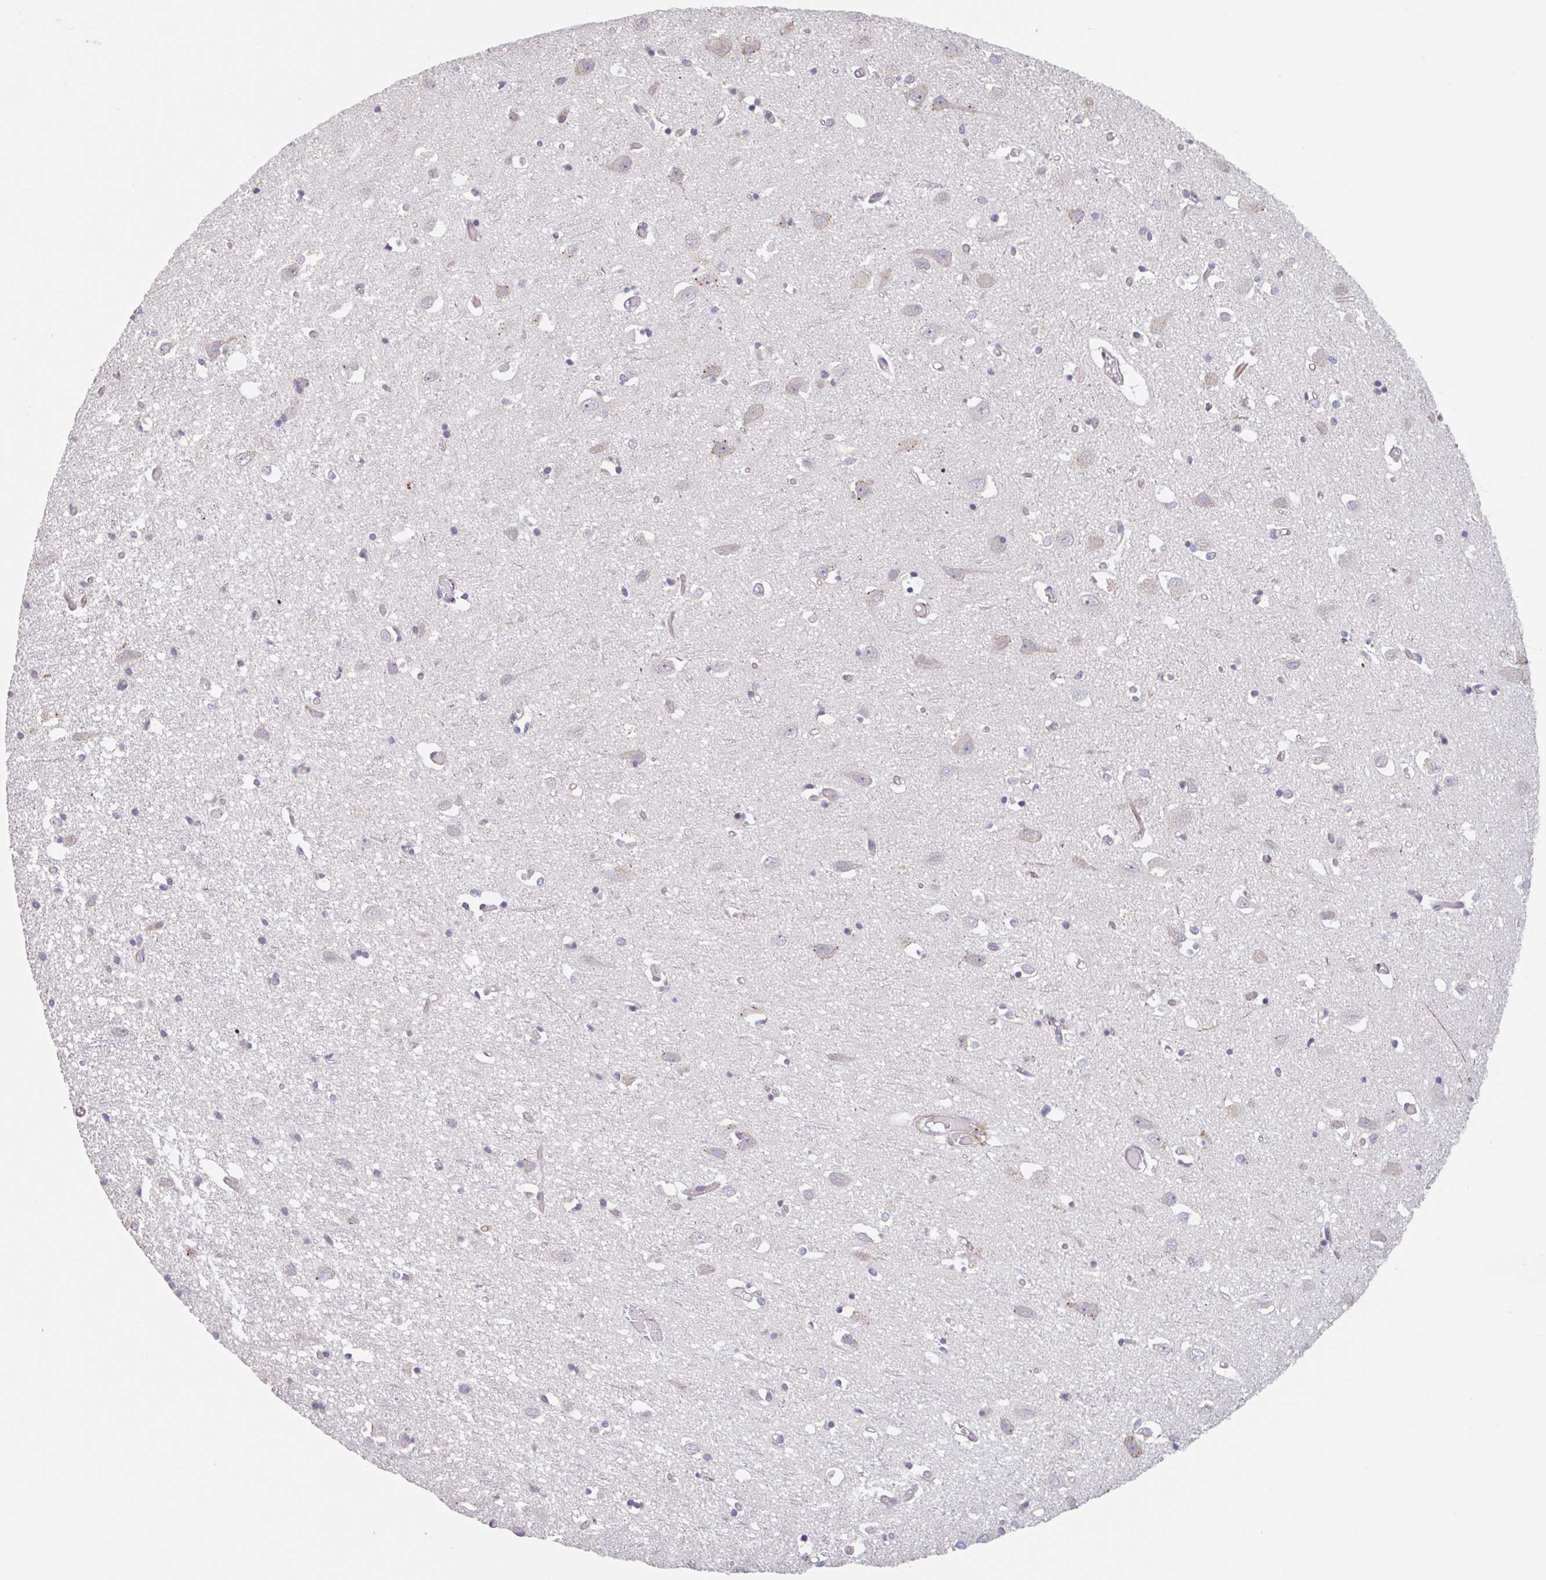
{"staining": {"intensity": "negative", "quantity": "none", "location": "none"}, "tissue": "cerebral cortex", "cell_type": "Endothelial cells", "image_type": "normal", "snomed": [{"axis": "morphology", "description": "Normal tissue, NOS"}, {"axis": "topography", "description": "Cerebral cortex"}], "caption": "Immunohistochemistry (IHC) of normal cerebral cortex reveals no staining in endothelial cells.", "gene": "NUB1", "patient": {"sex": "male", "age": 70}}